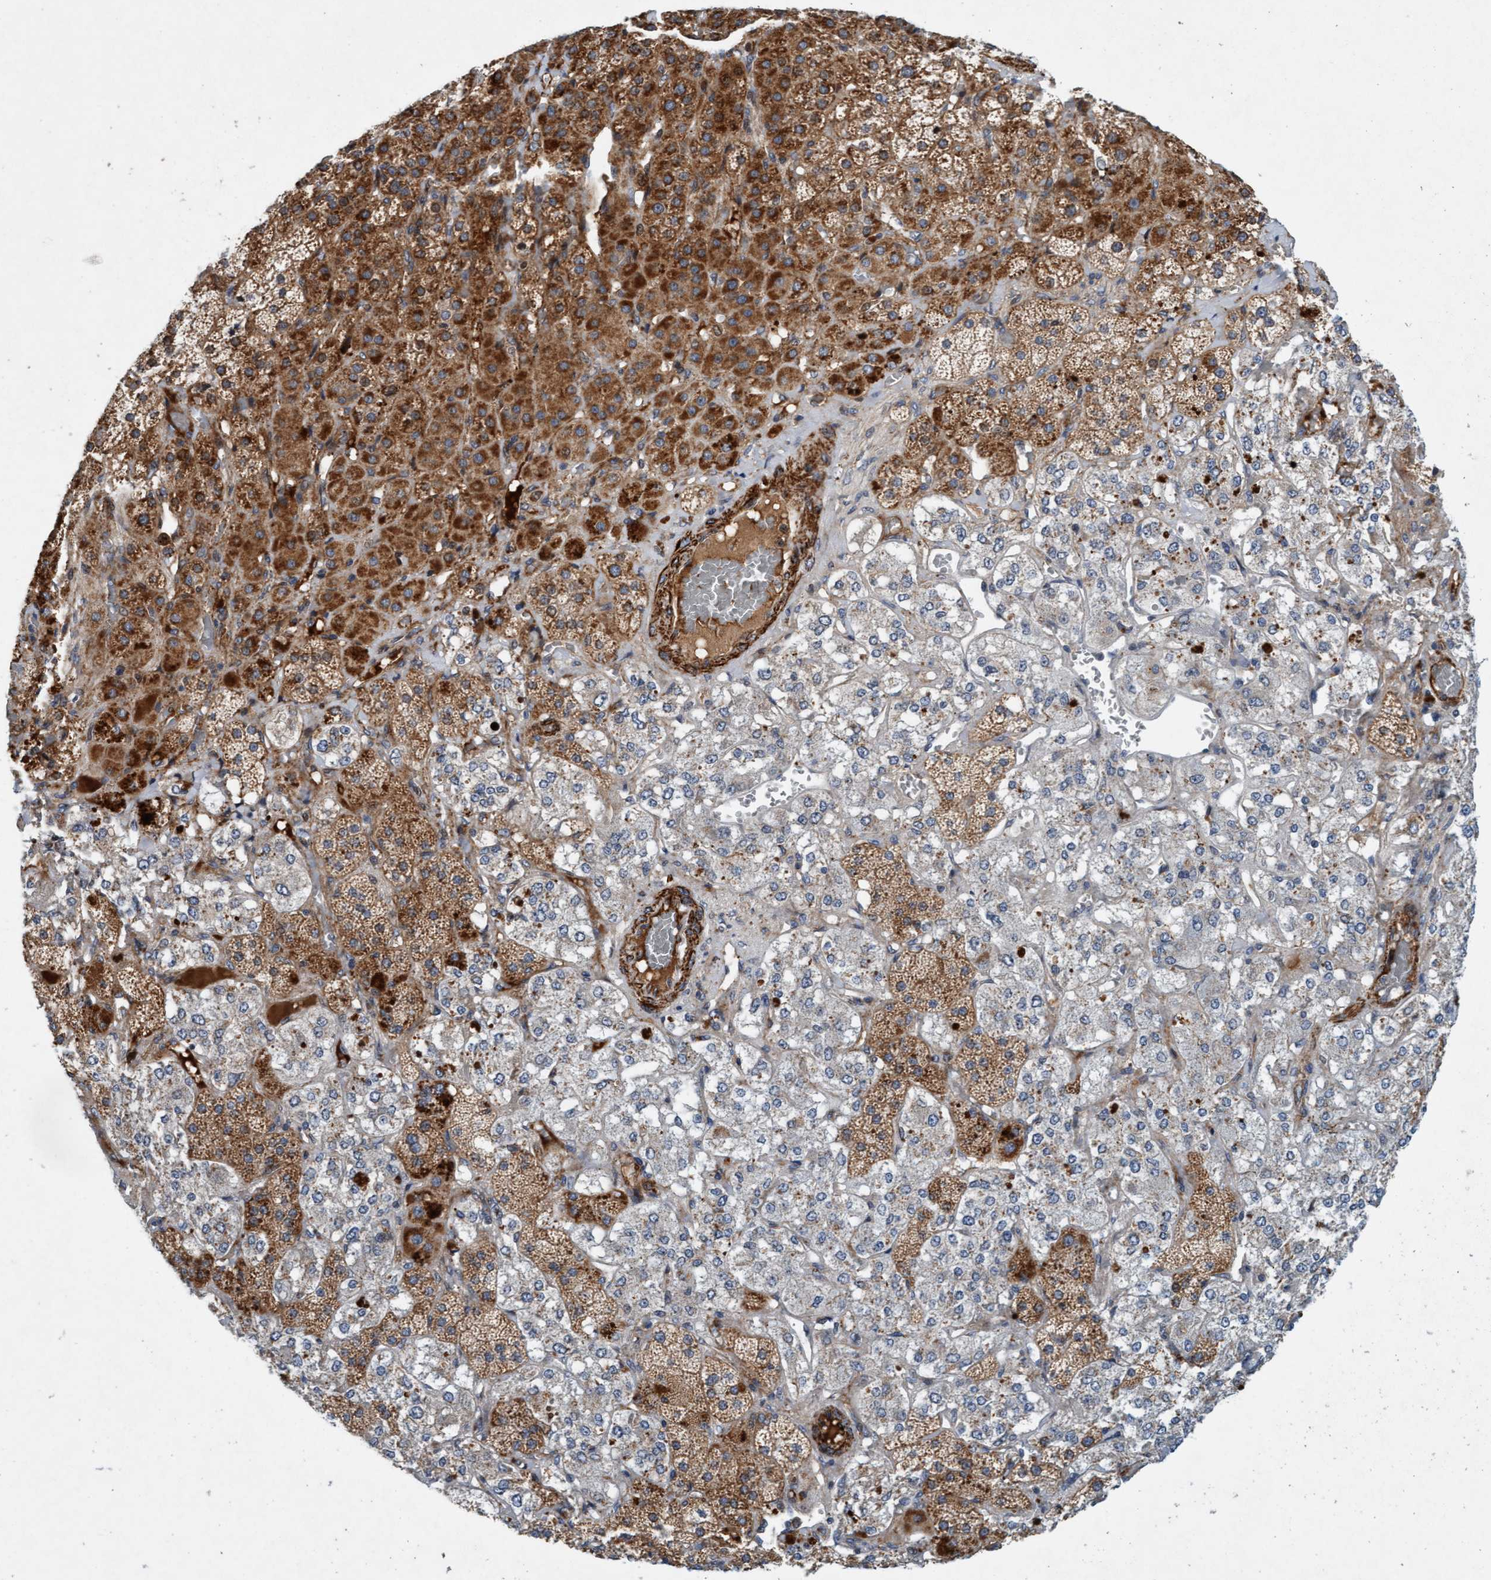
{"staining": {"intensity": "strong", "quantity": "25%-75%", "location": "cytoplasmic/membranous"}, "tissue": "adrenal gland", "cell_type": "Glandular cells", "image_type": "normal", "snomed": [{"axis": "morphology", "description": "Normal tissue, NOS"}, {"axis": "topography", "description": "Adrenal gland"}], "caption": "The image shows staining of normal adrenal gland, revealing strong cytoplasmic/membranous protein positivity (brown color) within glandular cells. (Brightfield microscopy of DAB IHC at high magnification).", "gene": "TMEM70", "patient": {"sex": "male", "age": 57}}